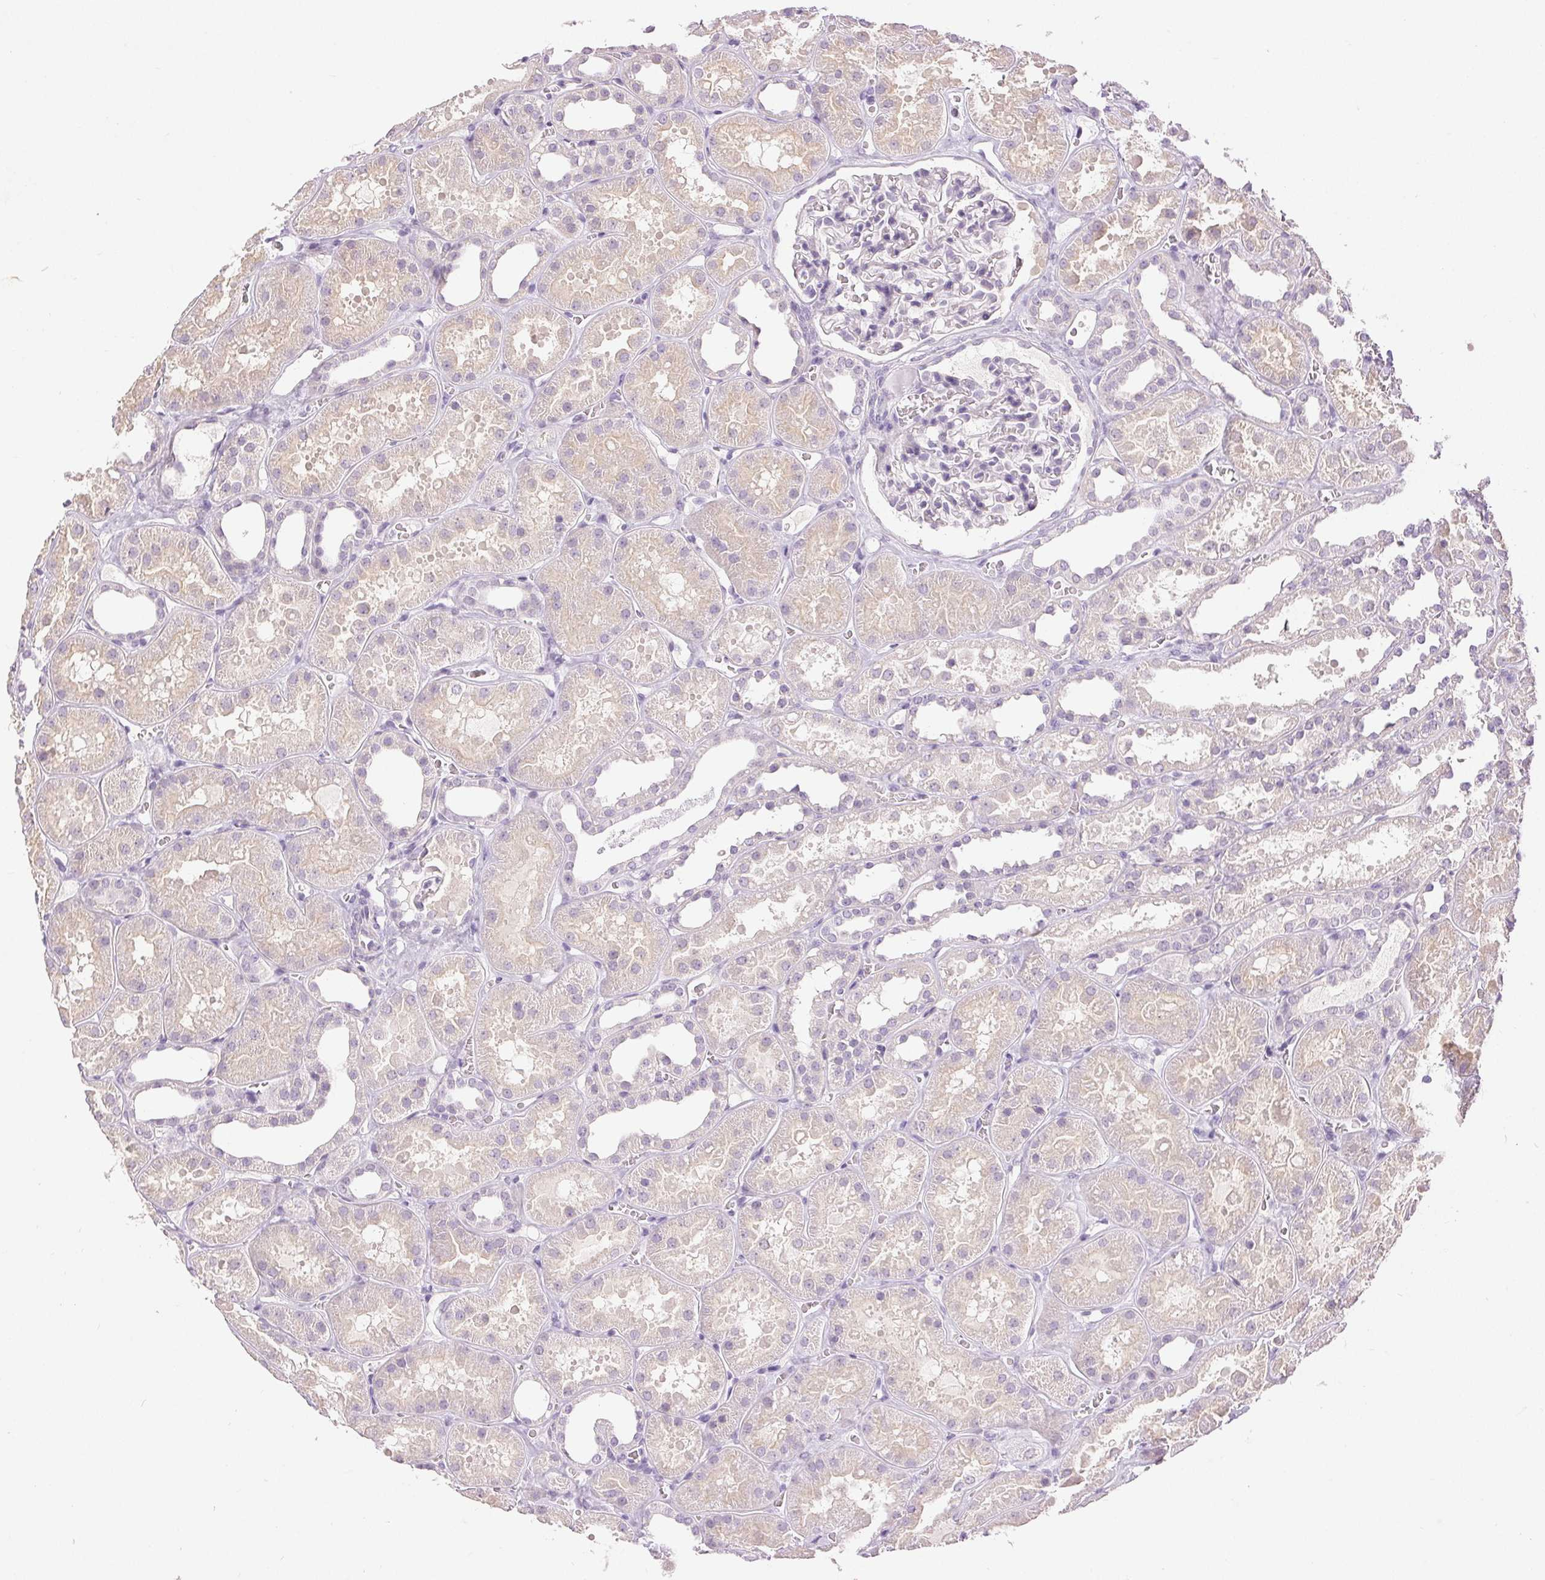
{"staining": {"intensity": "negative", "quantity": "none", "location": "none"}, "tissue": "kidney", "cell_type": "Cells in glomeruli", "image_type": "normal", "snomed": [{"axis": "morphology", "description": "Normal tissue, NOS"}, {"axis": "topography", "description": "Kidney"}], "caption": "Immunohistochemistry photomicrograph of benign kidney stained for a protein (brown), which reveals no staining in cells in glomeruli.", "gene": "DSG3", "patient": {"sex": "female", "age": 41}}